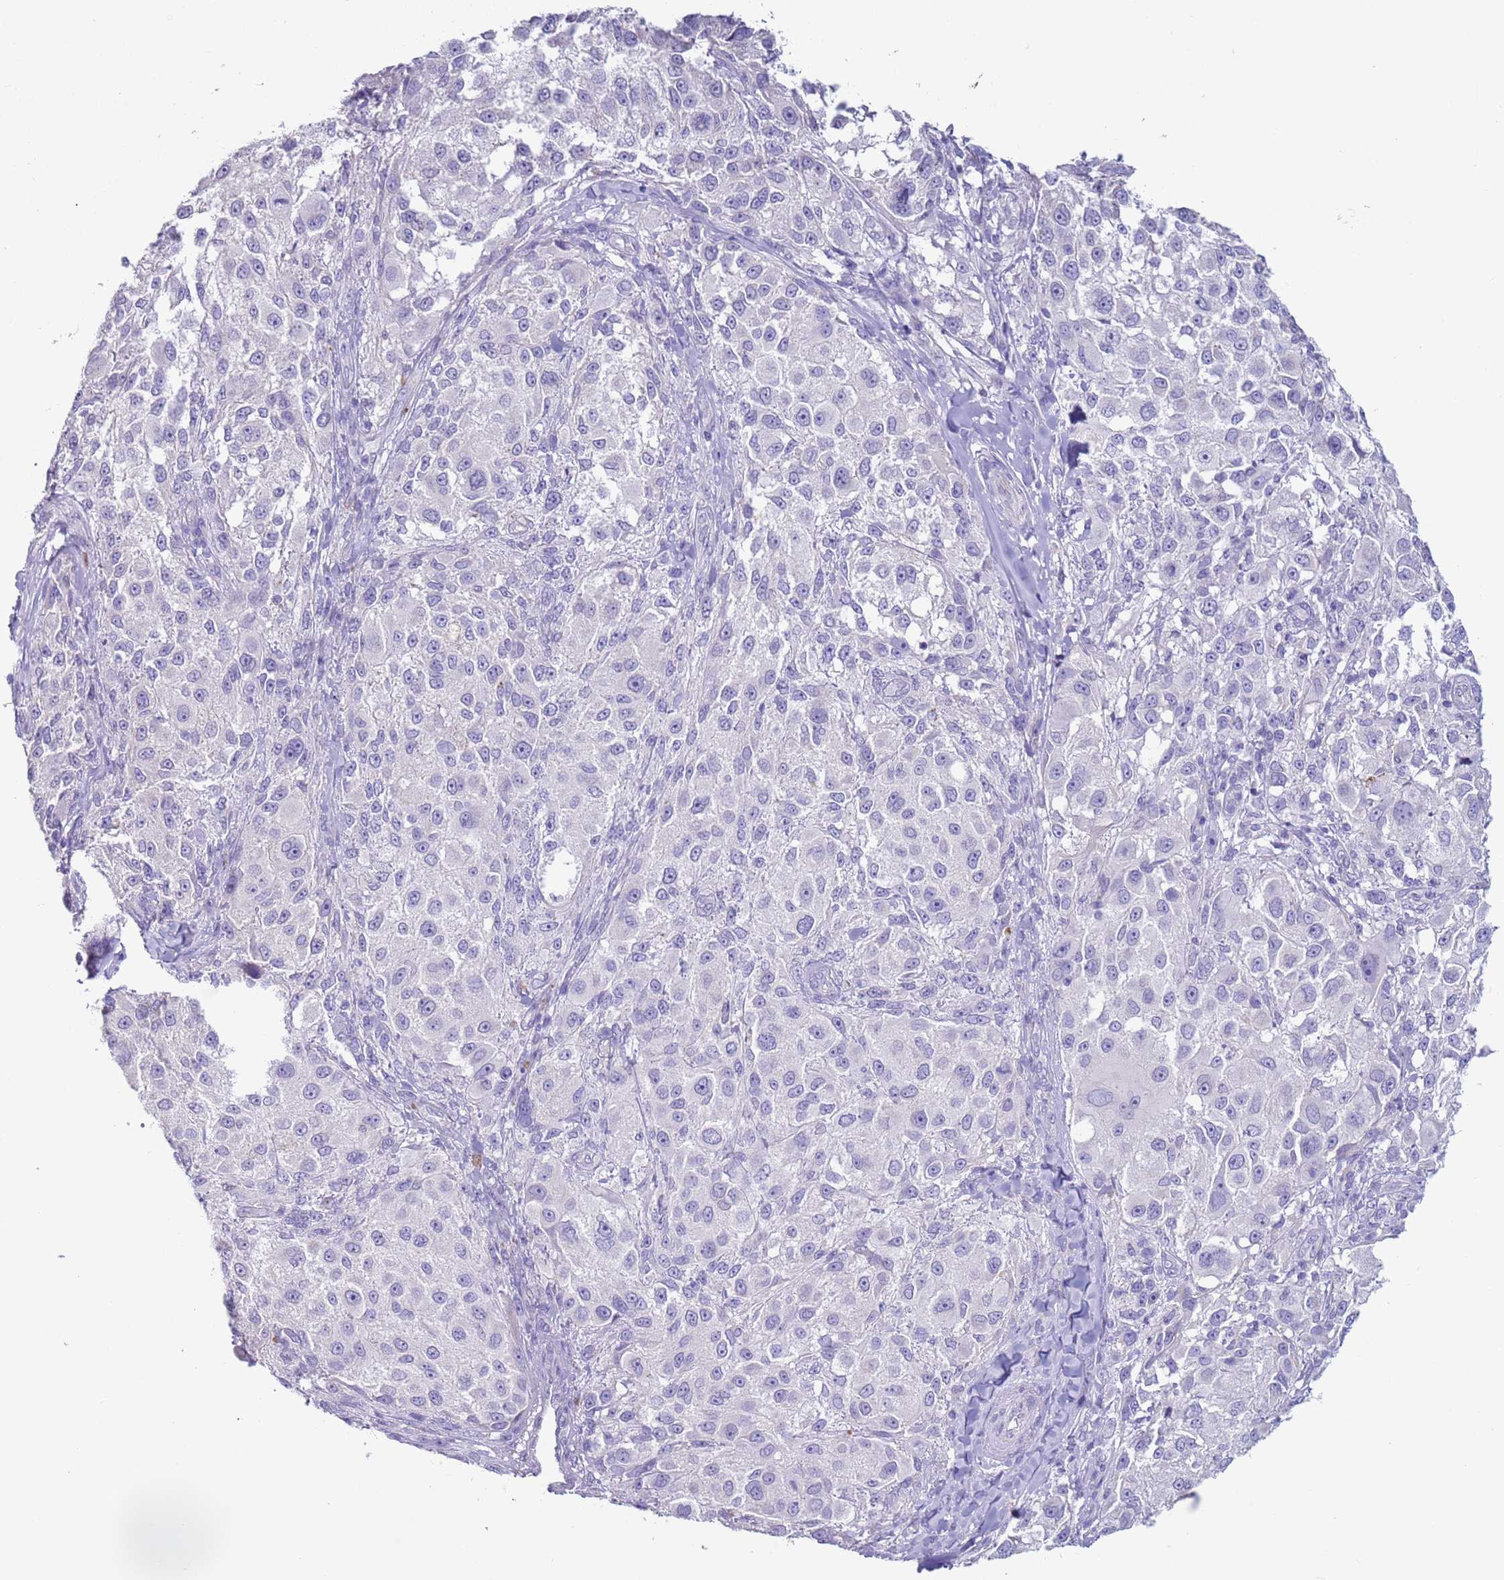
{"staining": {"intensity": "negative", "quantity": "none", "location": "none"}, "tissue": "melanoma", "cell_type": "Tumor cells", "image_type": "cancer", "snomed": [{"axis": "morphology", "description": "Normal morphology"}, {"axis": "morphology", "description": "Malignant melanoma, NOS"}, {"axis": "topography", "description": "Skin"}], "caption": "The immunohistochemistry (IHC) photomicrograph has no significant expression in tumor cells of malignant melanoma tissue.", "gene": "NPAP1", "patient": {"sex": "female", "age": 72}}